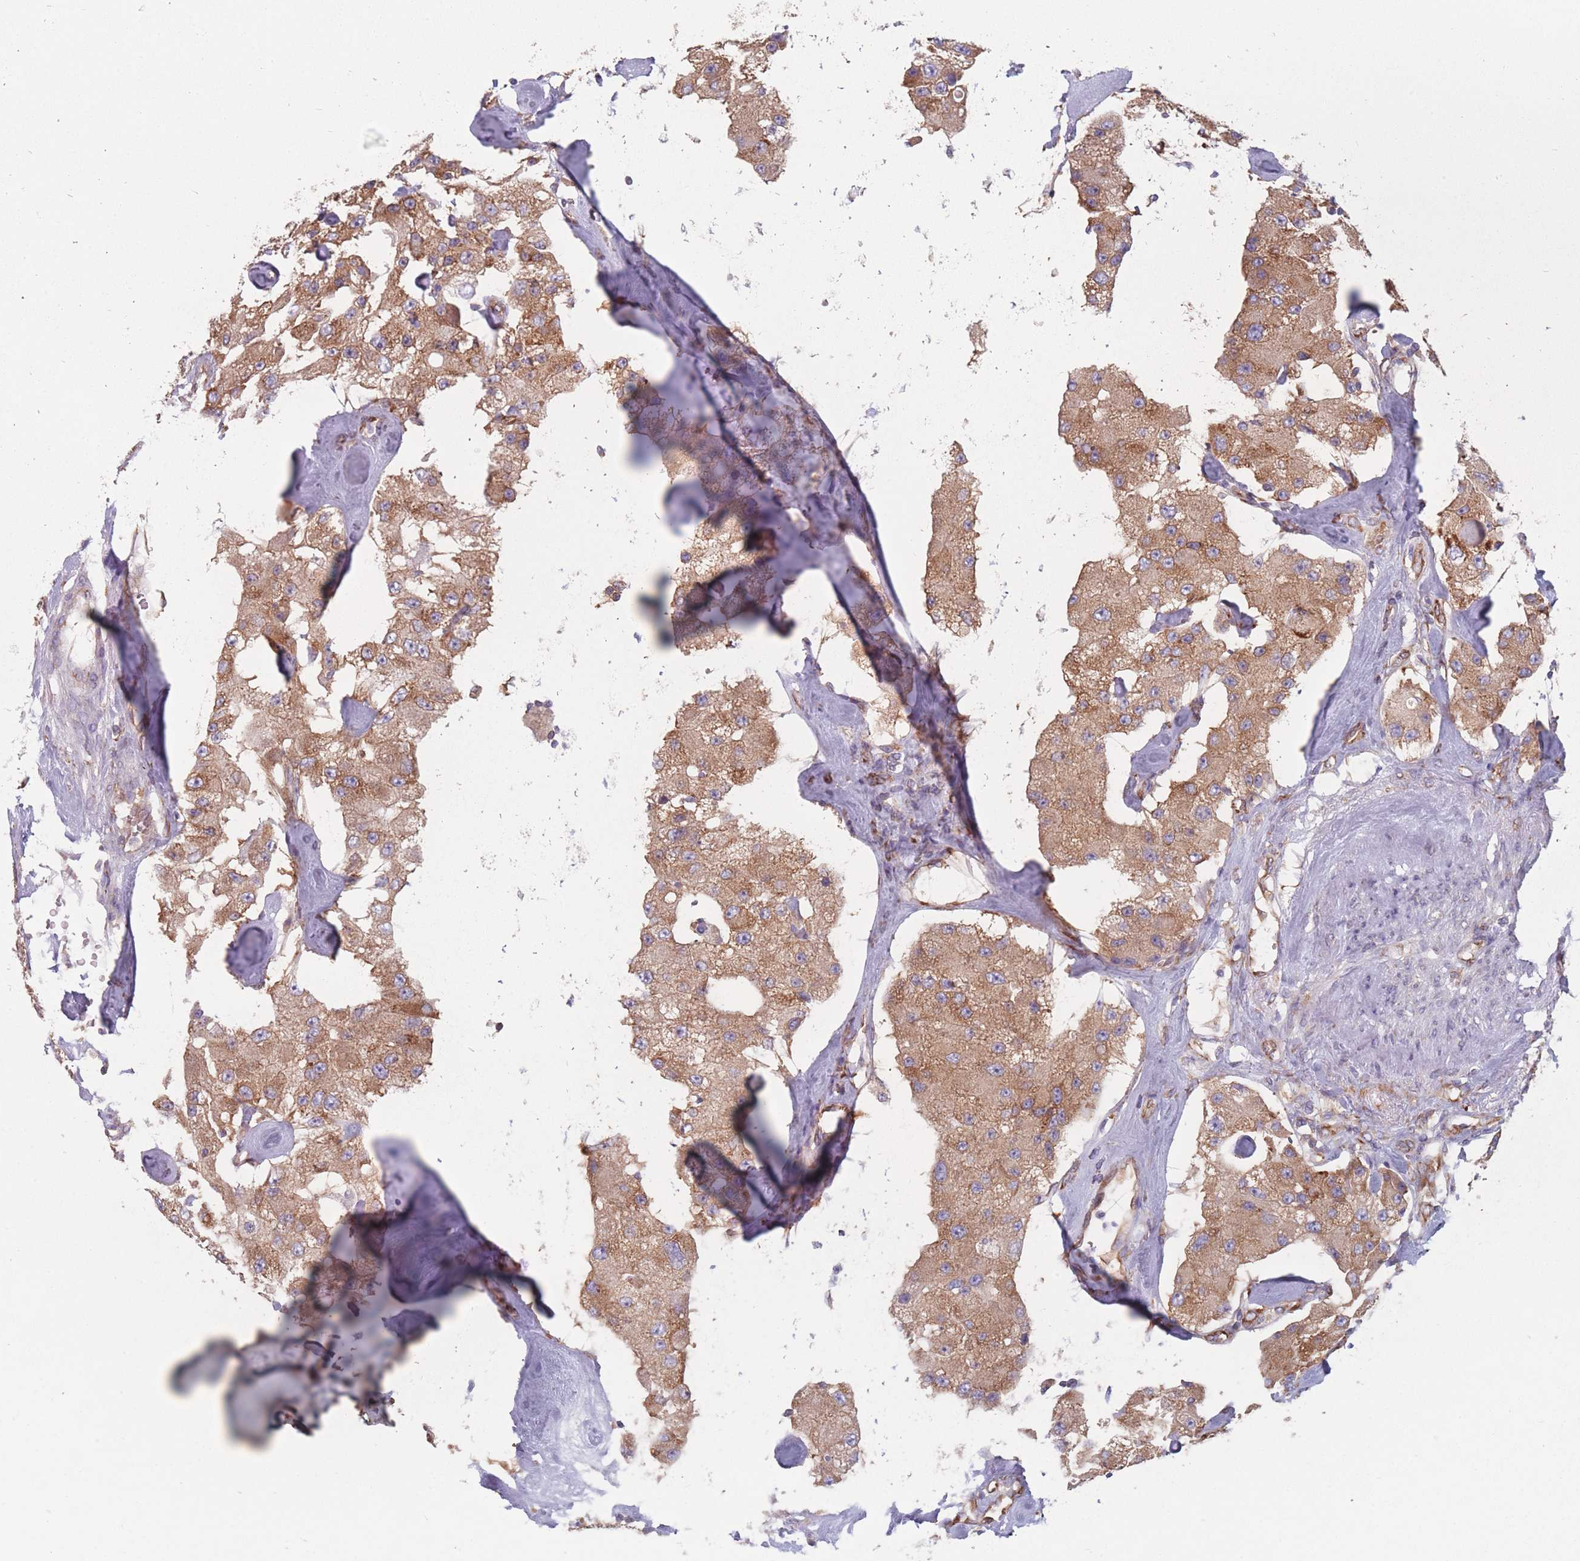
{"staining": {"intensity": "moderate", "quantity": ">75%", "location": "cytoplasmic/membranous"}, "tissue": "carcinoid", "cell_type": "Tumor cells", "image_type": "cancer", "snomed": [{"axis": "morphology", "description": "Carcinoid, malignant, NOS"}, {"axis": "topography", "description": "Pancreas"}], "caption": "About >75% of tumor cells in malignant carcinoid demonstrate moderate cytoplasmic/membranous protein staining as visualized by brown immunohistochemical staining.", "gene": "EEF1B2", "patient": {"sex": "male", "age": 41}}